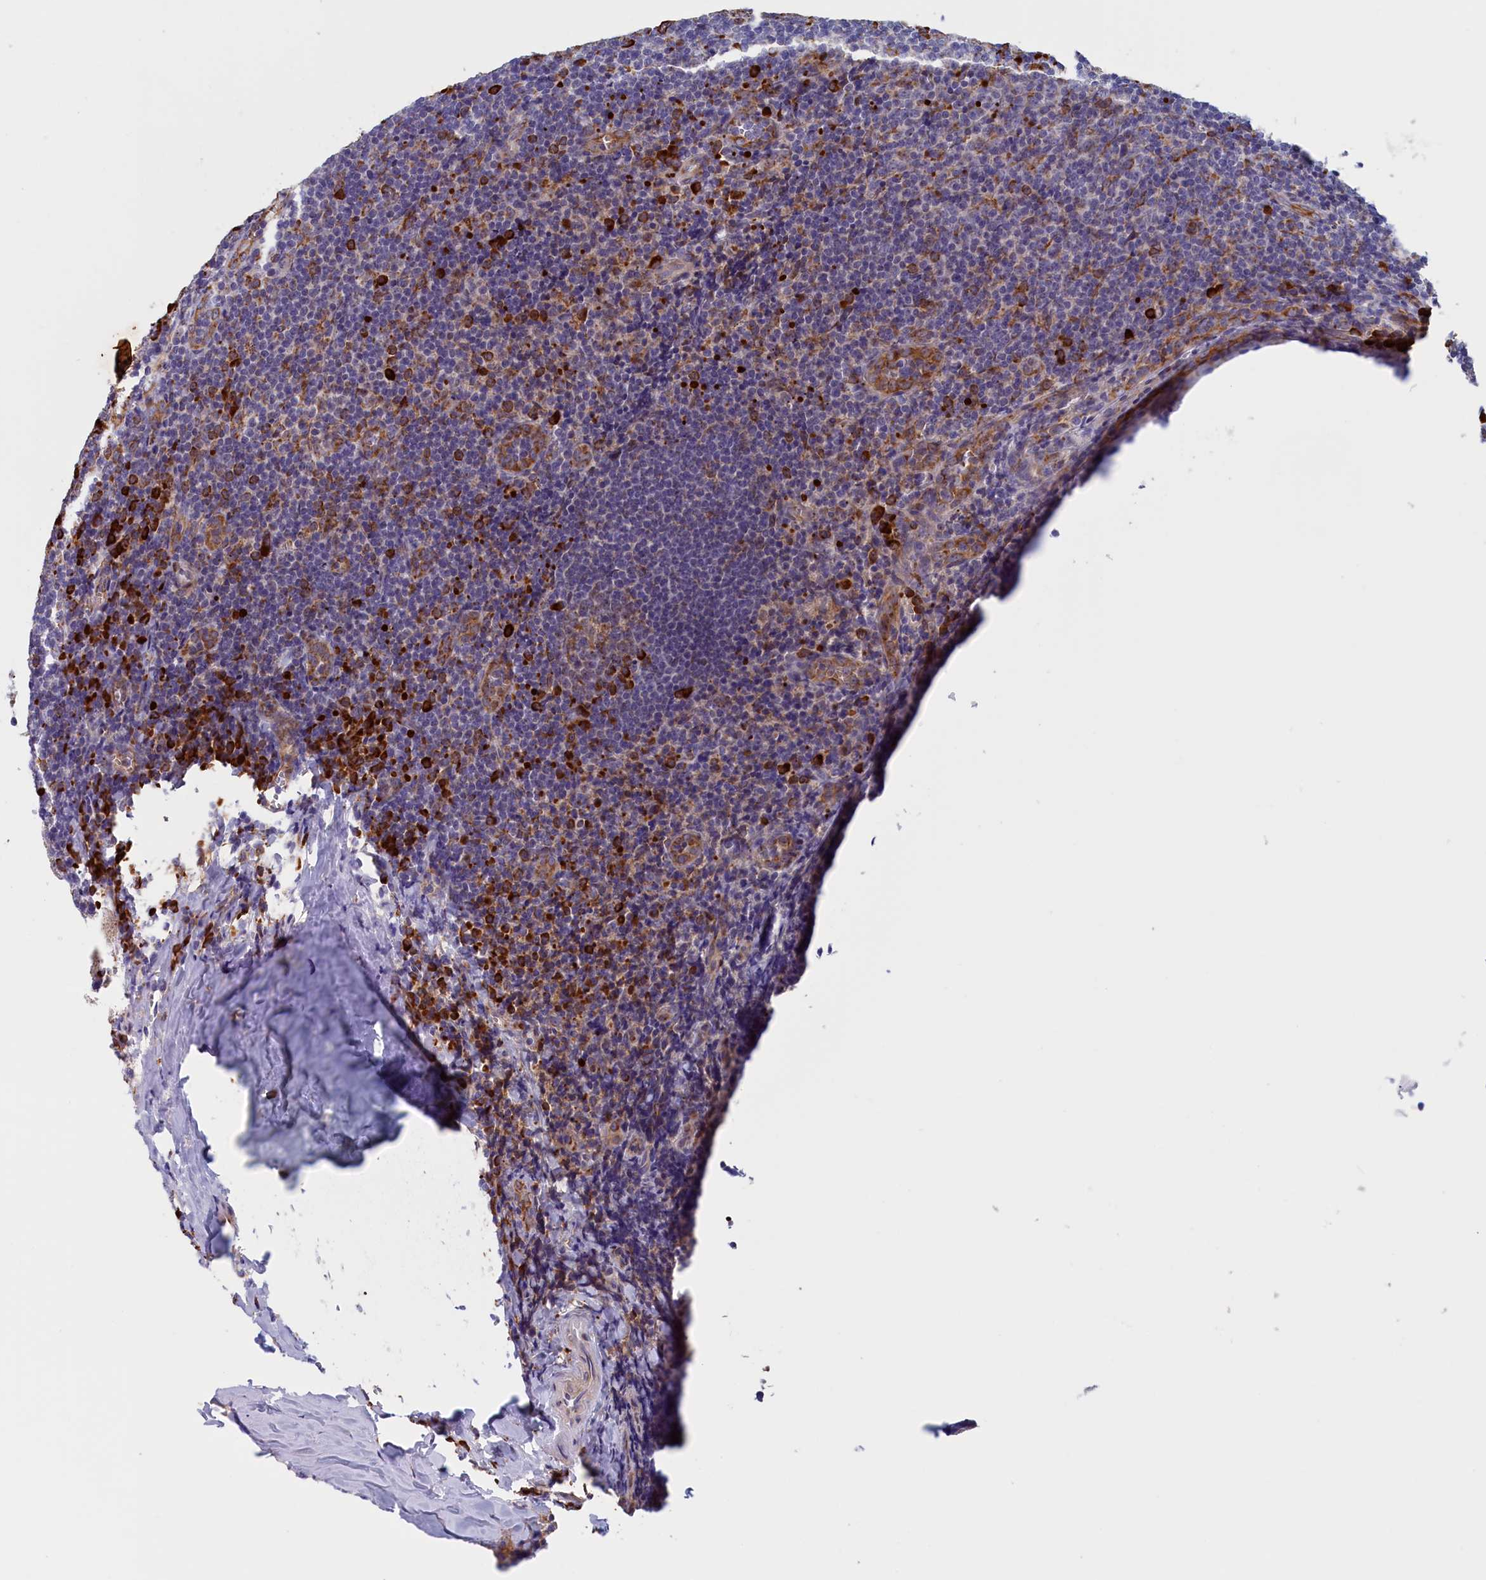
{"staining": {"intensity": "moderate", "quantity": "<25%", "location": "cytoplasmic/membranous"}, "tissue": "tonsil", "cell_type": "Germinal center cells", "image_type": "normal", "snomed": [{"axis": "morphology", "description": "Normal tissue, NOS"}, {"axis": "topography", "description": "Tonsil"}], "caption": "Normal tonsil shows moderate cytoplasmic/membranous positivity in approximately <25% of germinal center cells.", "gene": "CCDC68", "patient": {"sex": "male", "age": 27}}